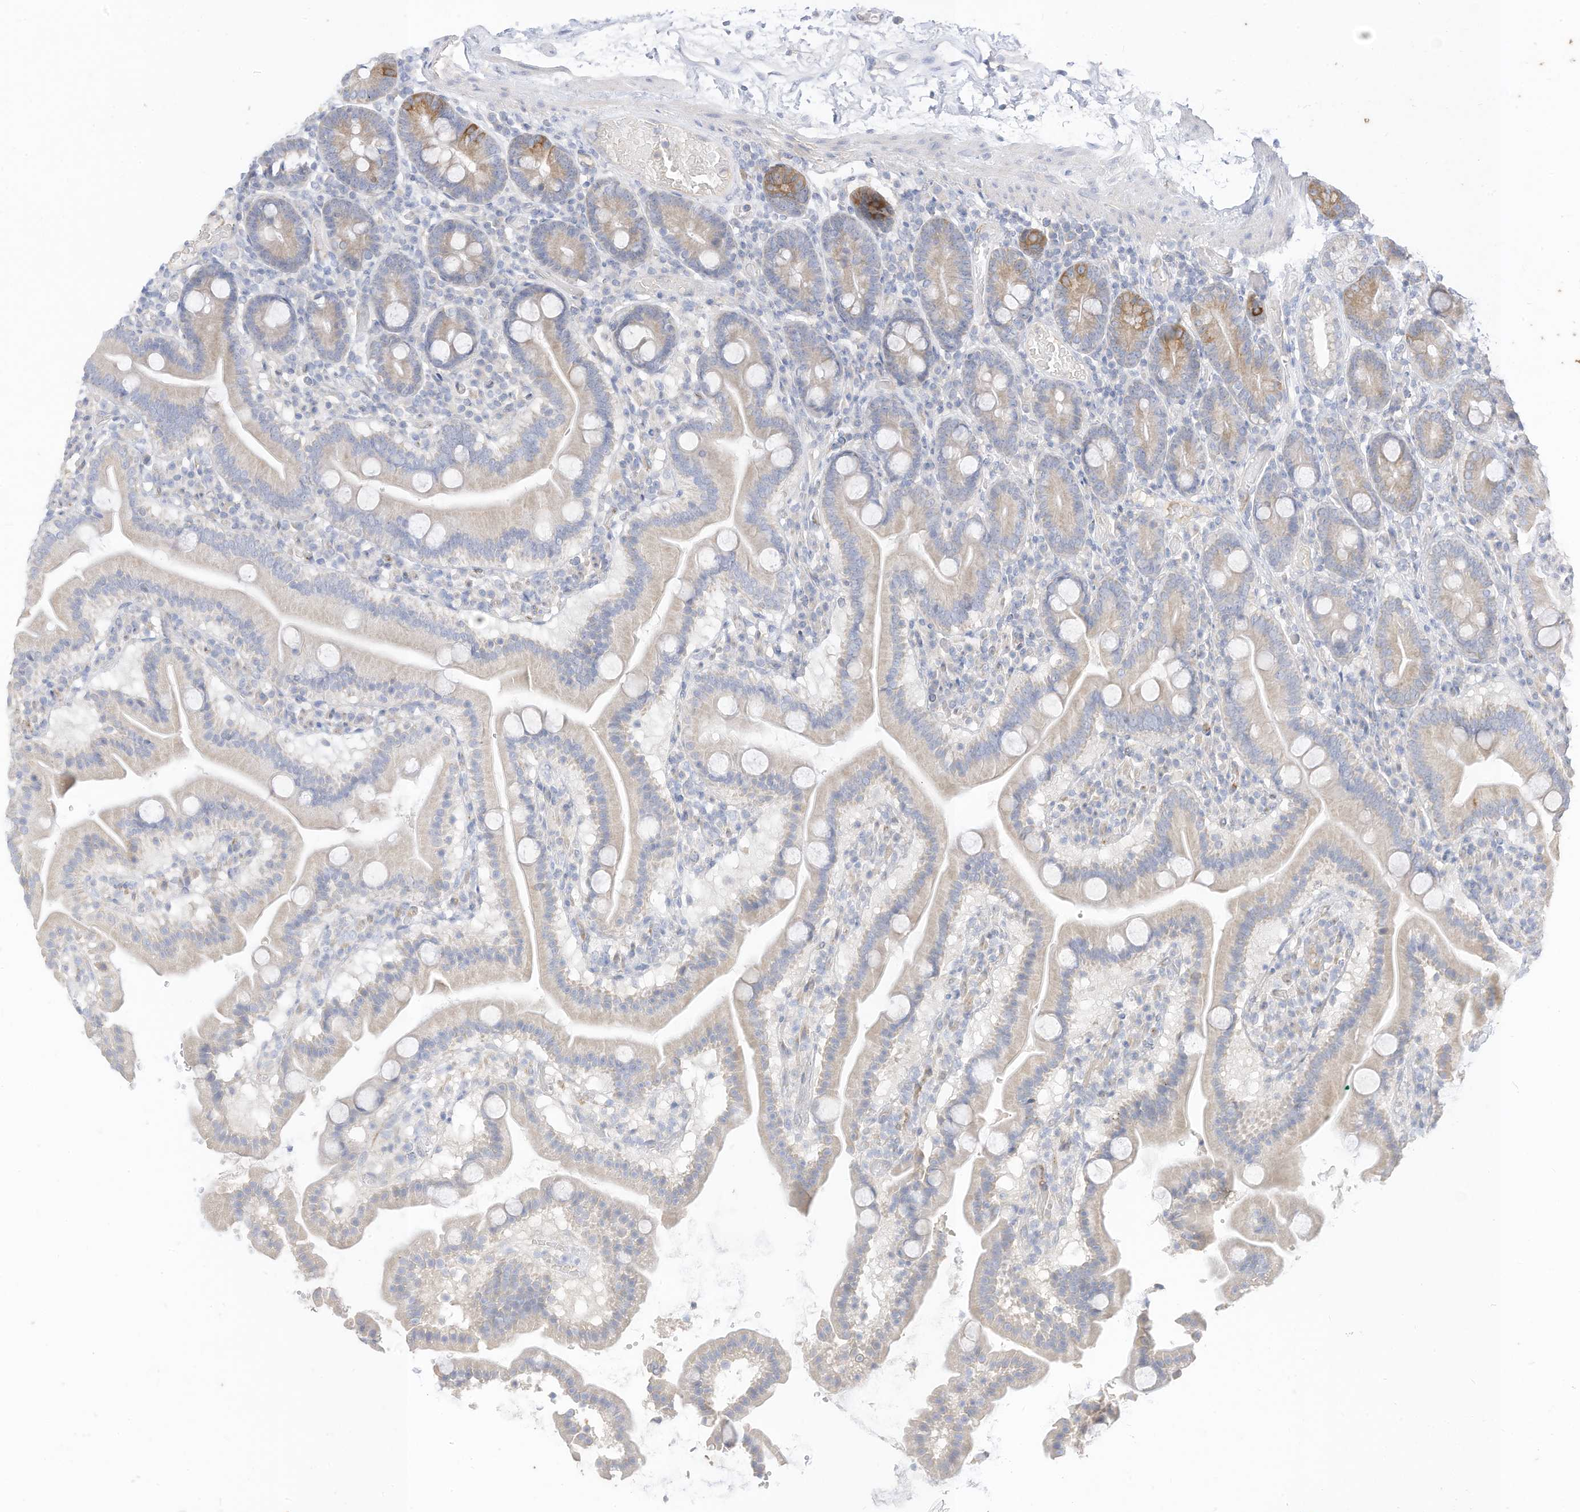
{"staining": {"intensity": "moderate", "quantity": "<25%", "location": "cytoplasmic/membranous"}, "tissue": "duodenum", "cell_type": "Glandular cells", "image_type": "normal", "snomed": [{"axis": "morphology", "description": "Normal tissue, NOS"}, {"axis": "topography", "description": "Duodenum"}], "caption": "Protein expression analysis of benign duodenum demonstrates moderate cytoplasmic/membranous expression in approximately <25% of glandular cells.", "gene": "RASA2", "patient": {"sex": "male", "age": 55}}